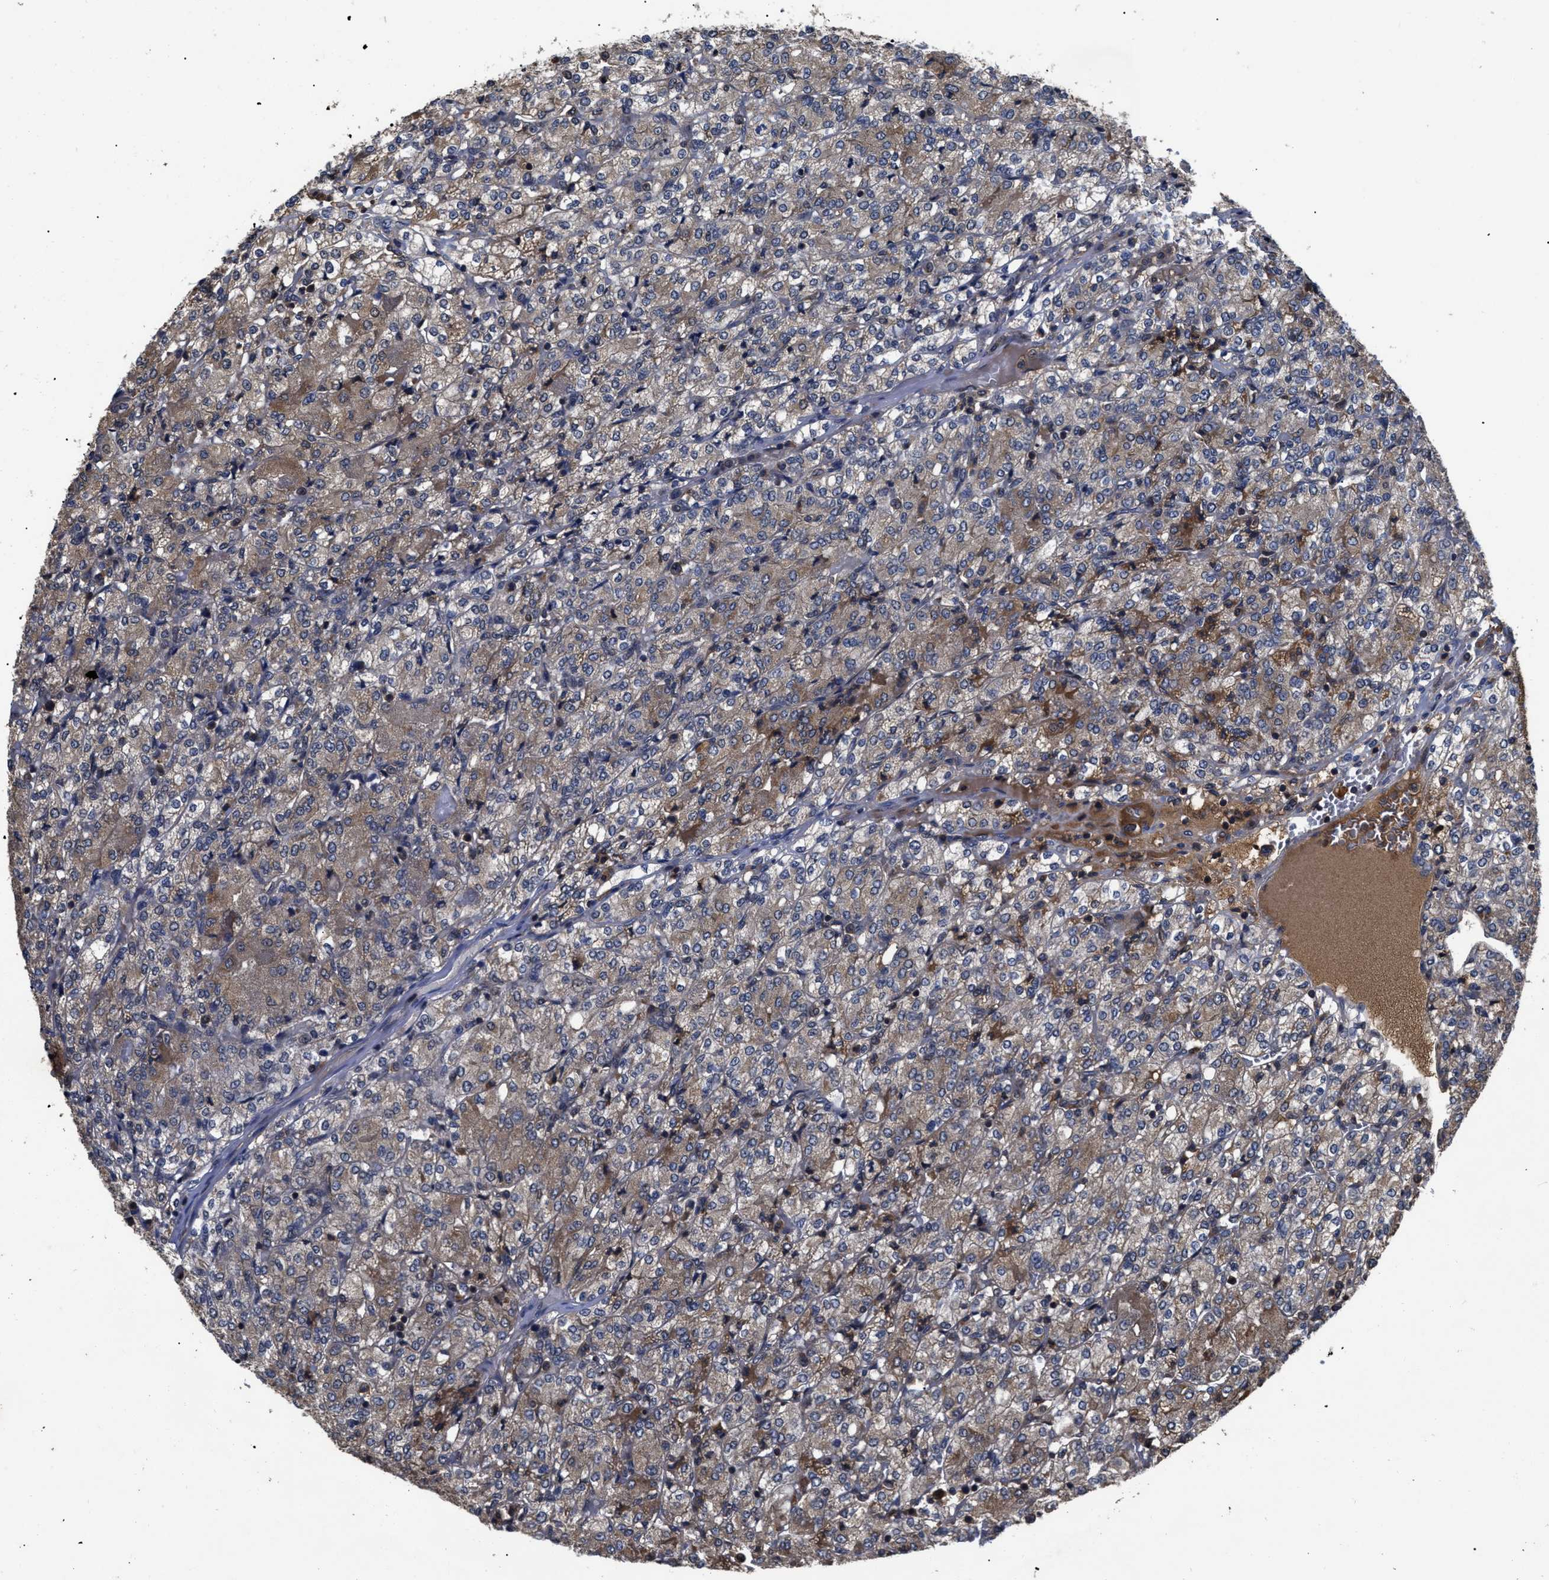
{"staining": {"intensity": "moderate", "quantity": "25%-75%", "location": "cytoplasmic/membranous"}, "tissue": "renal cancer", "cell_type": "Tumor cells", "image_type": "cancer", "snomed": [{"axis": "morphology", "description": "Adenocarcinoma, NOS"}, {"axis": "topography", "description": "Kidney"}], "caption": "Renal adenocarcinoma stained with DAB (3,3'-diaminobenzidine) IHC demonstrates medium levels of moderate cytoplasmic/membranous expression in about 25%-75% of tumor cells.", "gene": "LRRC3", "patient": {"sex": "male", "age": 77}}